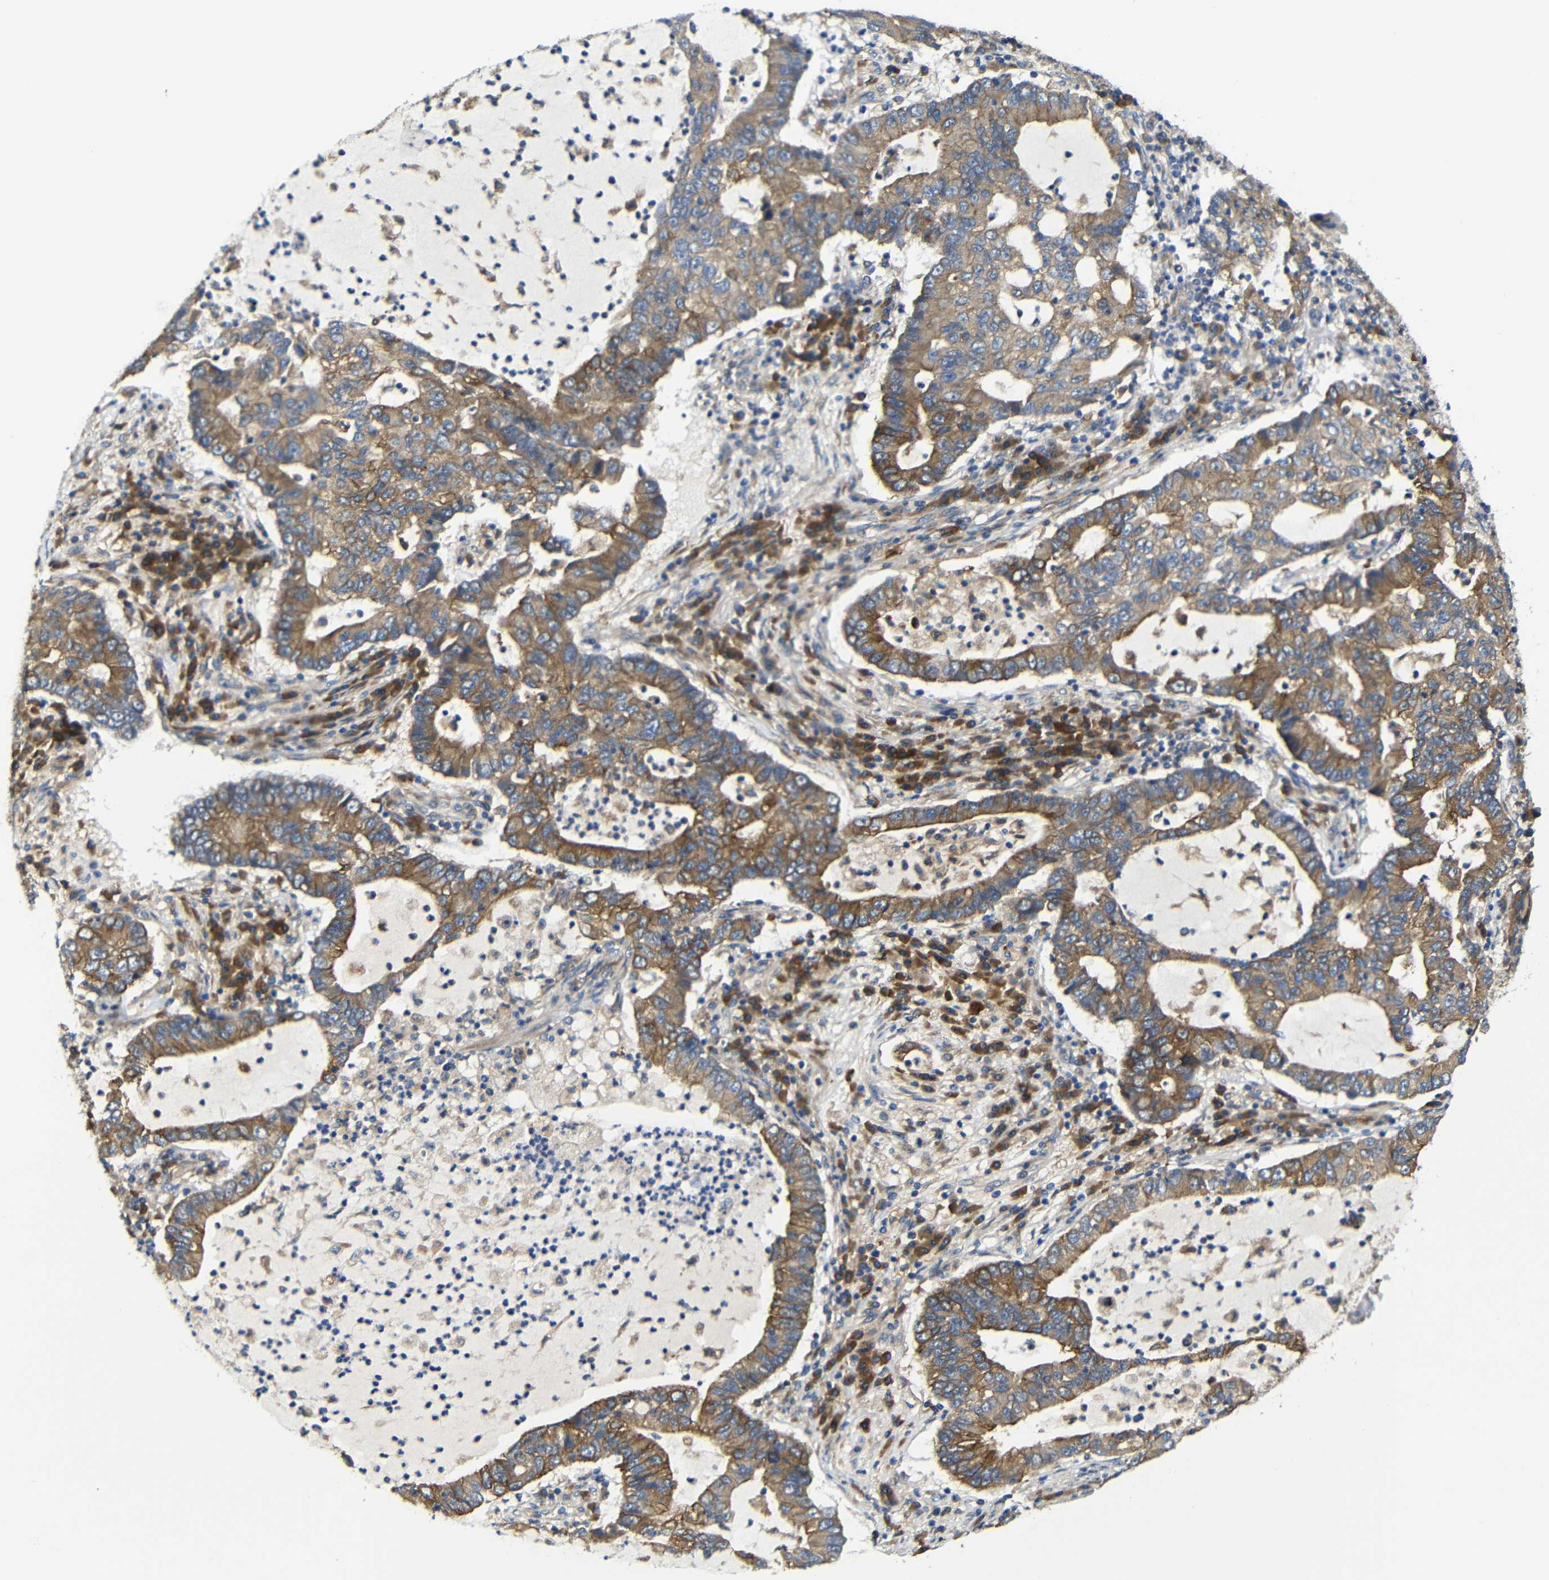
{"staining": {"intensity": "moderate", "quantity": "25%-75%", "location": "cytoplasmic/membranous"}, "tissue": "lung cancer", "cell_type": "Tumor cells", "image_type": "cancer", "snomed": [{"axis": "morphology", "description": "Adenocarcinoma, NOS"}, {"axis": "topography", "description": "Lung"}], "caption": "Immunohistochemistry (IHC) (DAB) staining of human lung cancer (adenocarcinoma) reveals moderate cytoplasmic/membranous protein expression in approximately 25%-75% of tumor cells.", "gene": "CLCC1", "patient": {"sex": "female", "age": 51}}